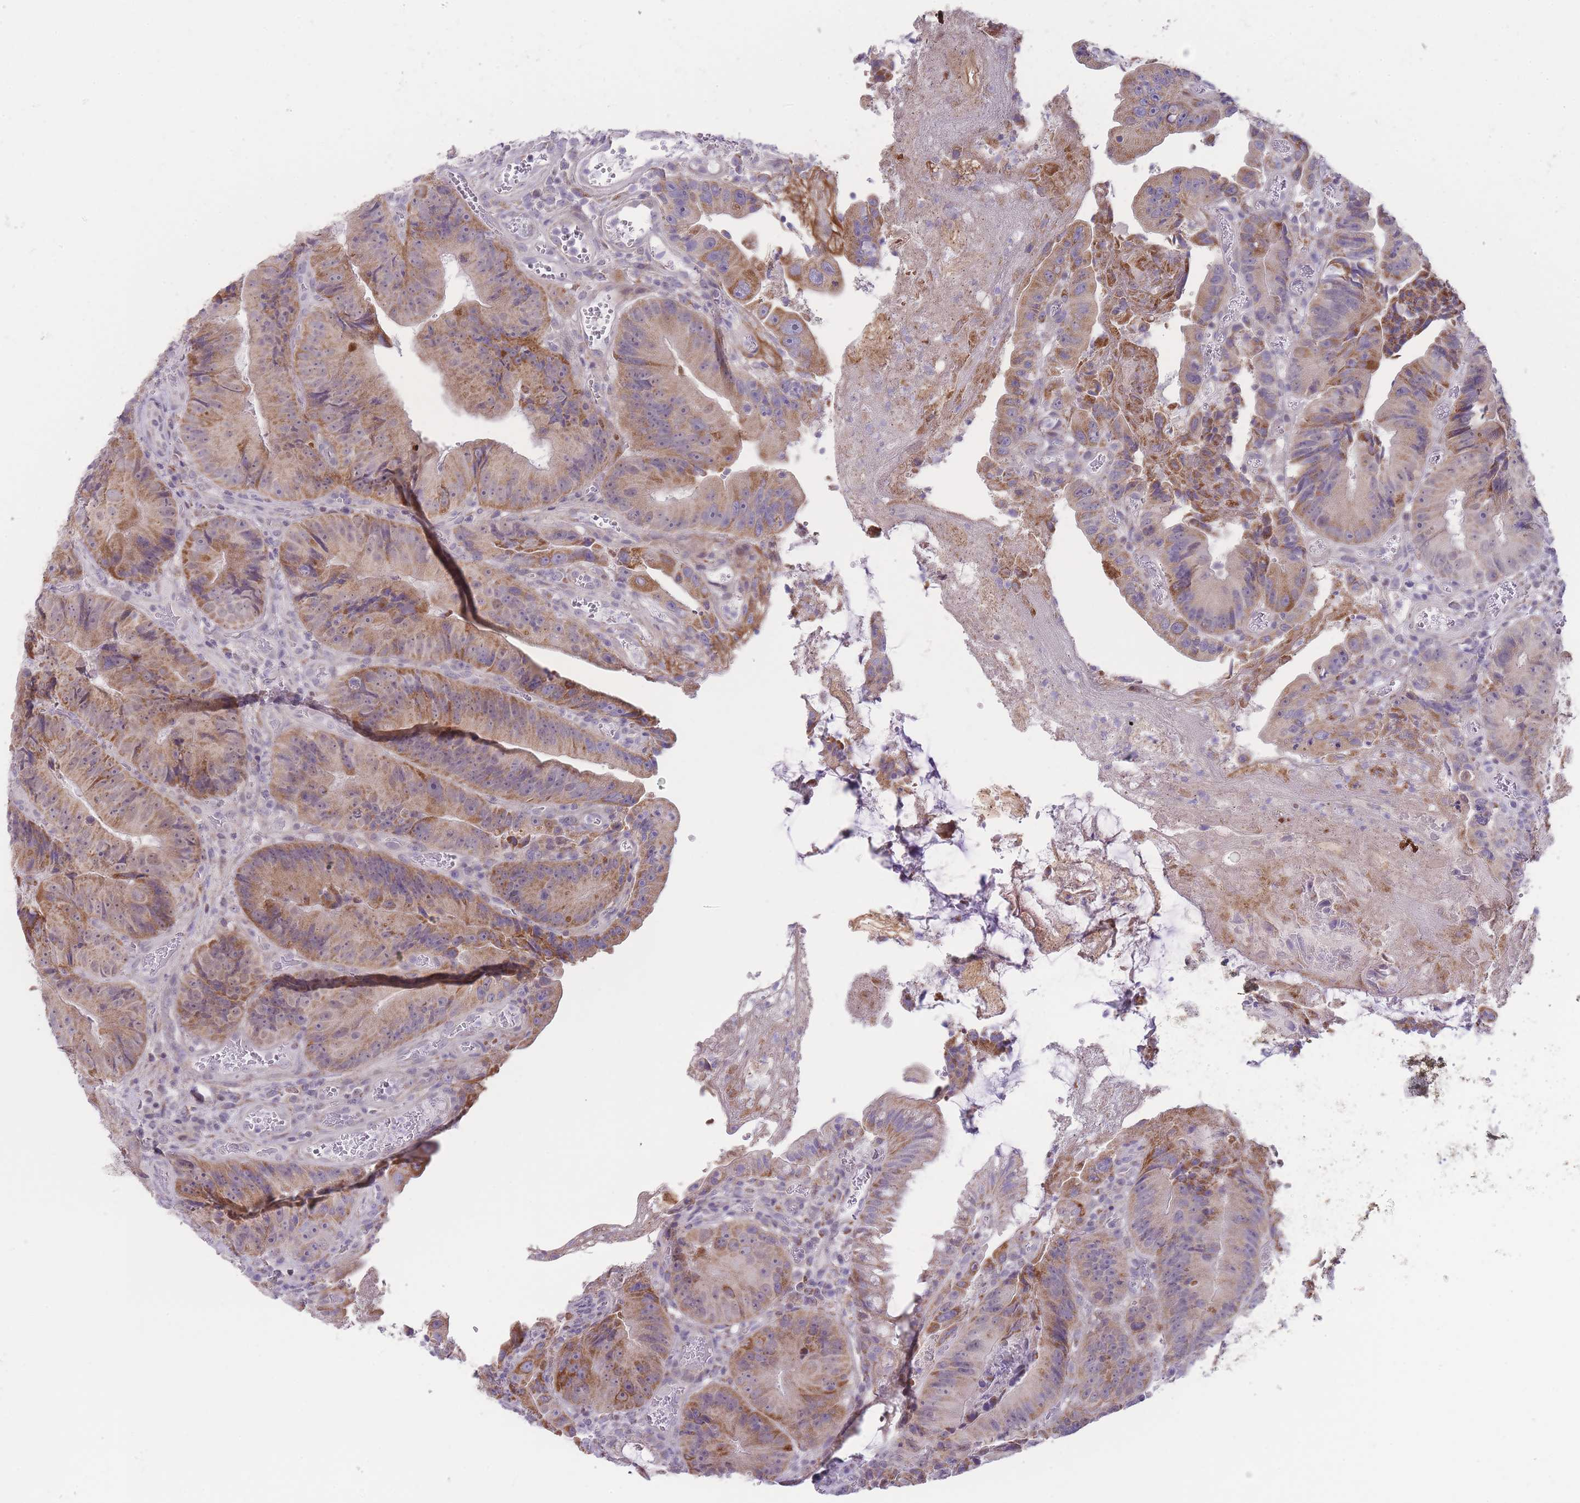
{"staining": {"intensity": "moderate", "quantity": ">75%", "location": "cytoplasmic/membranous"}, "tissue": "colorectal cancer", "cell_type": "Tumor cells", "image_type": "cancer", "snomed": [{"axis": "morphology", "description": "Adenocarcinoma, NOS"}, {"axis": "topography", "description": "Colon"}], "caption": "Approximately >75% of tumor cells in human adenocarcinoma (colorectal) reveal moderate cytoplasmic/membranous protein positivity as visualized by brown immunohistochemical staining.", "gene": "ZBTB24", "patient": {"sex": "female", "age": 86}}